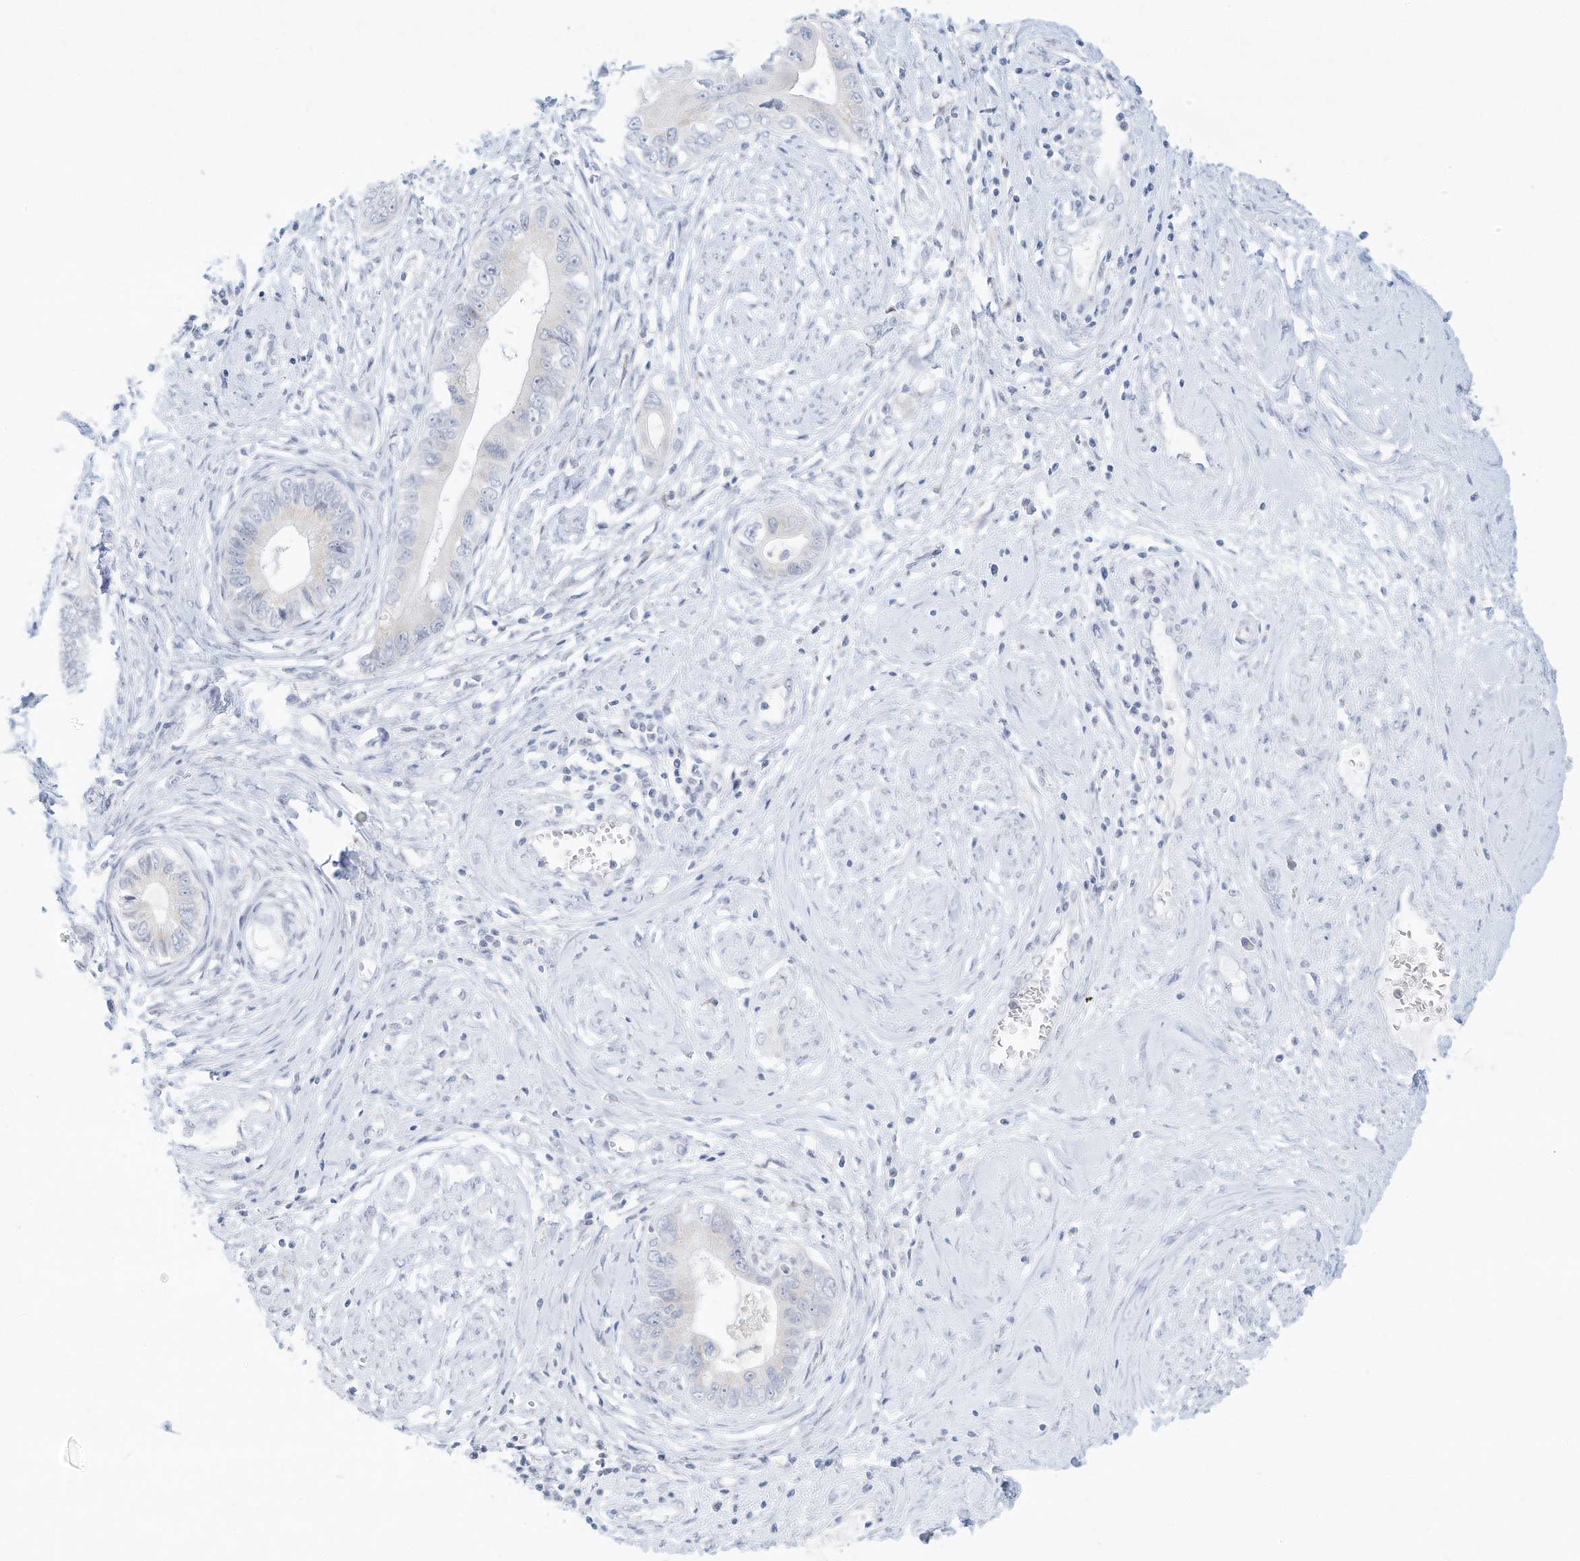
{"staining": {"intensity": "negative", "quantity": "none", "location": "none"}, "tissue": "cervical cancer", "cell_type": "Tumor cells", "image_type": "cancer", "snomed": [{"axis": "morphology", "description": "Adenocarcinoma, NOS"}, {"axis": "topography", "description": "Cervix"}], "caption": "DAB (3,3'-diaminobenzidine) immunohistochemical staining of human cervical cancer exhibits no significant expression in tumor cells.", "gene": "PAK6", "patient": {"sex": "female", "age": 44}}